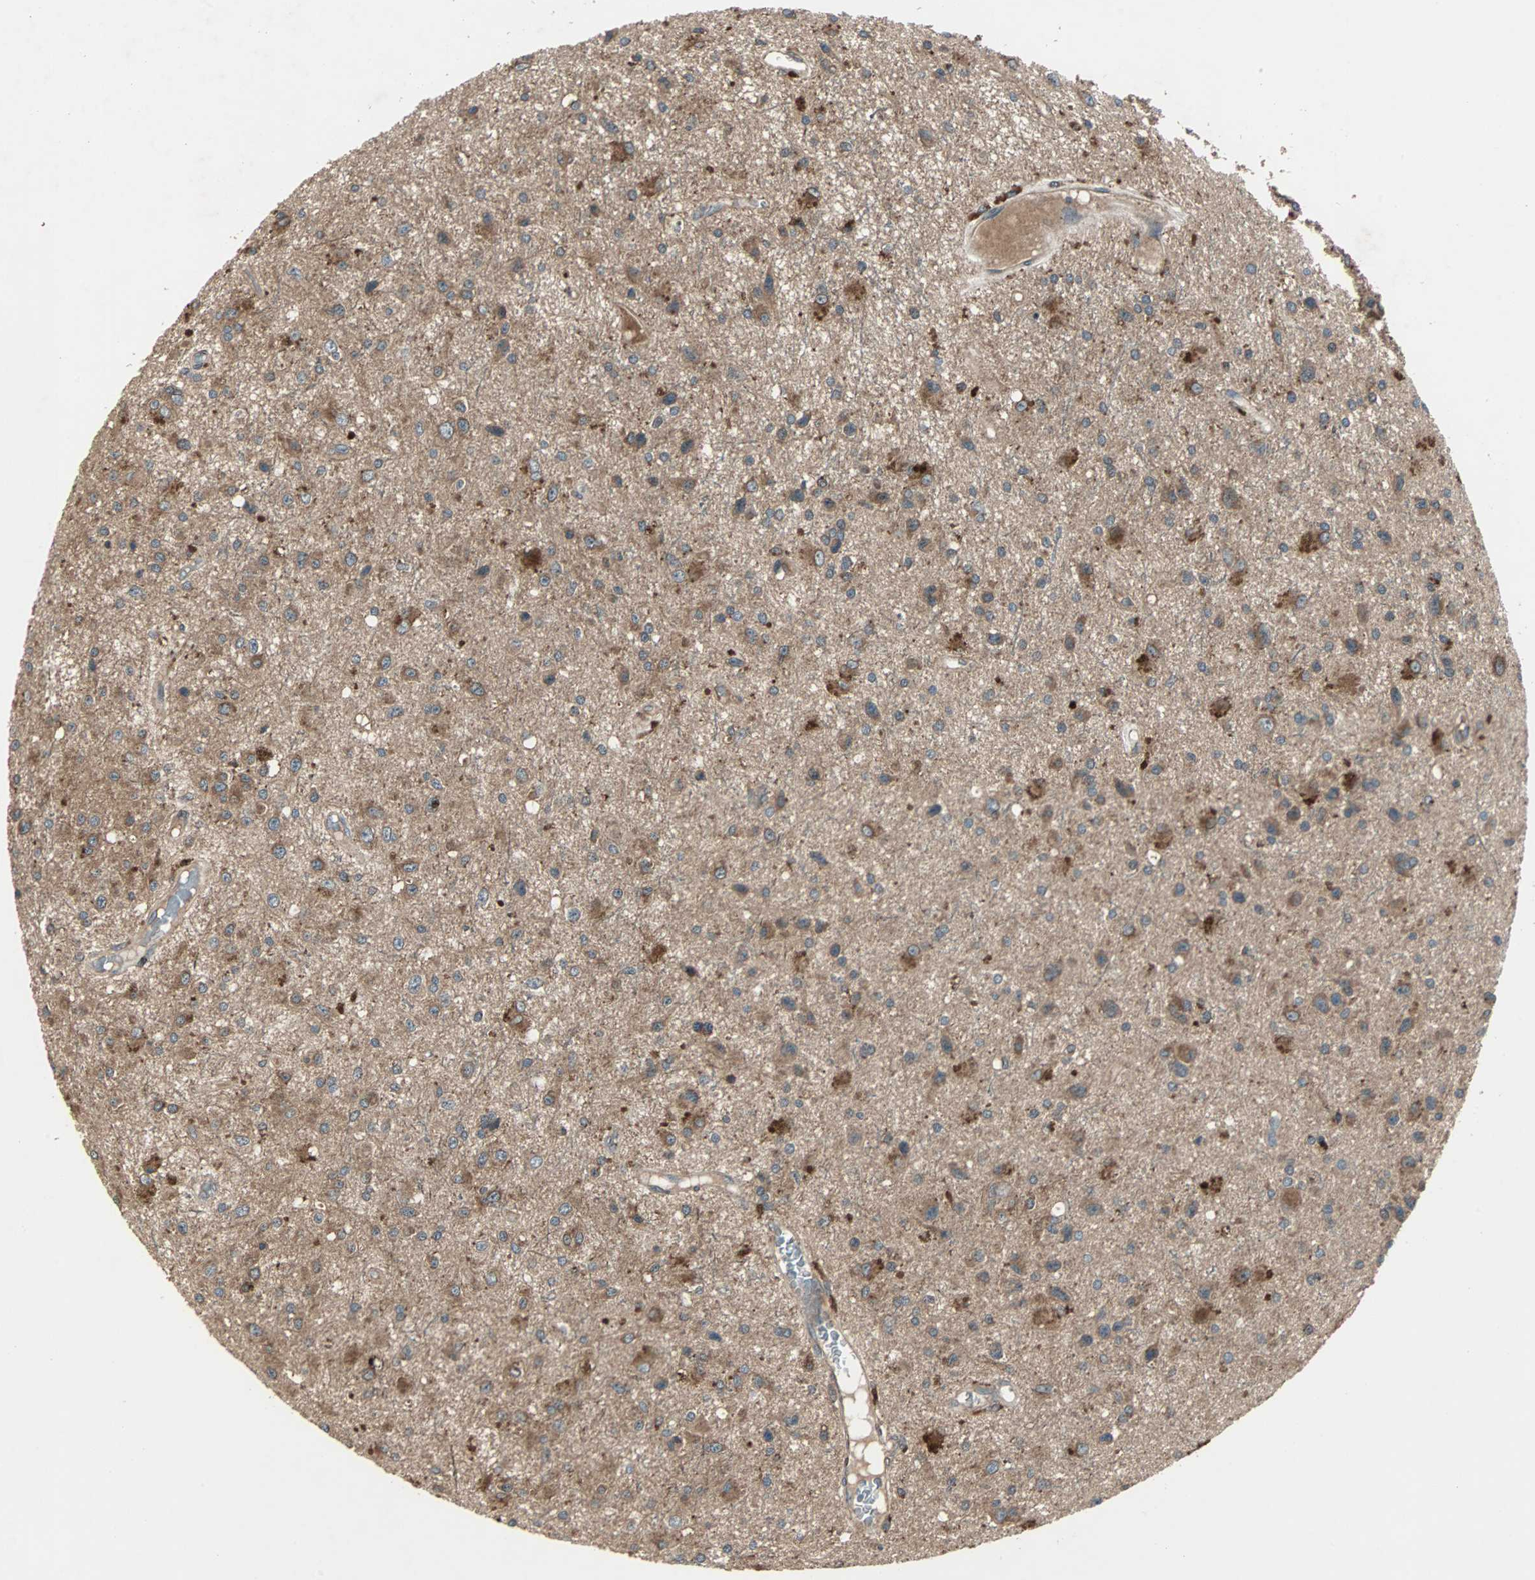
{"staining": {"intensity": "moderate", "quantity": ">75%", "location": "cytoplasmic/membranous"}, "tissue": "glioma", "cell_type": "Tumor cells", "image_type": "cancer", "snomed": [{"axis": "morphology", "description": "Glioma, malignant, Low grade"}, {"axis": "topography", "description": "Brain"}], "caption": "About >75% of tumor cells in human malignant glioma (low-grade) exhibit moderate cytoplasmic/membranous protein staining as visualized by brown immunohistochemical staining.", "gene": "RAB7A", "patient": {"sex": "male", "age": 58}}